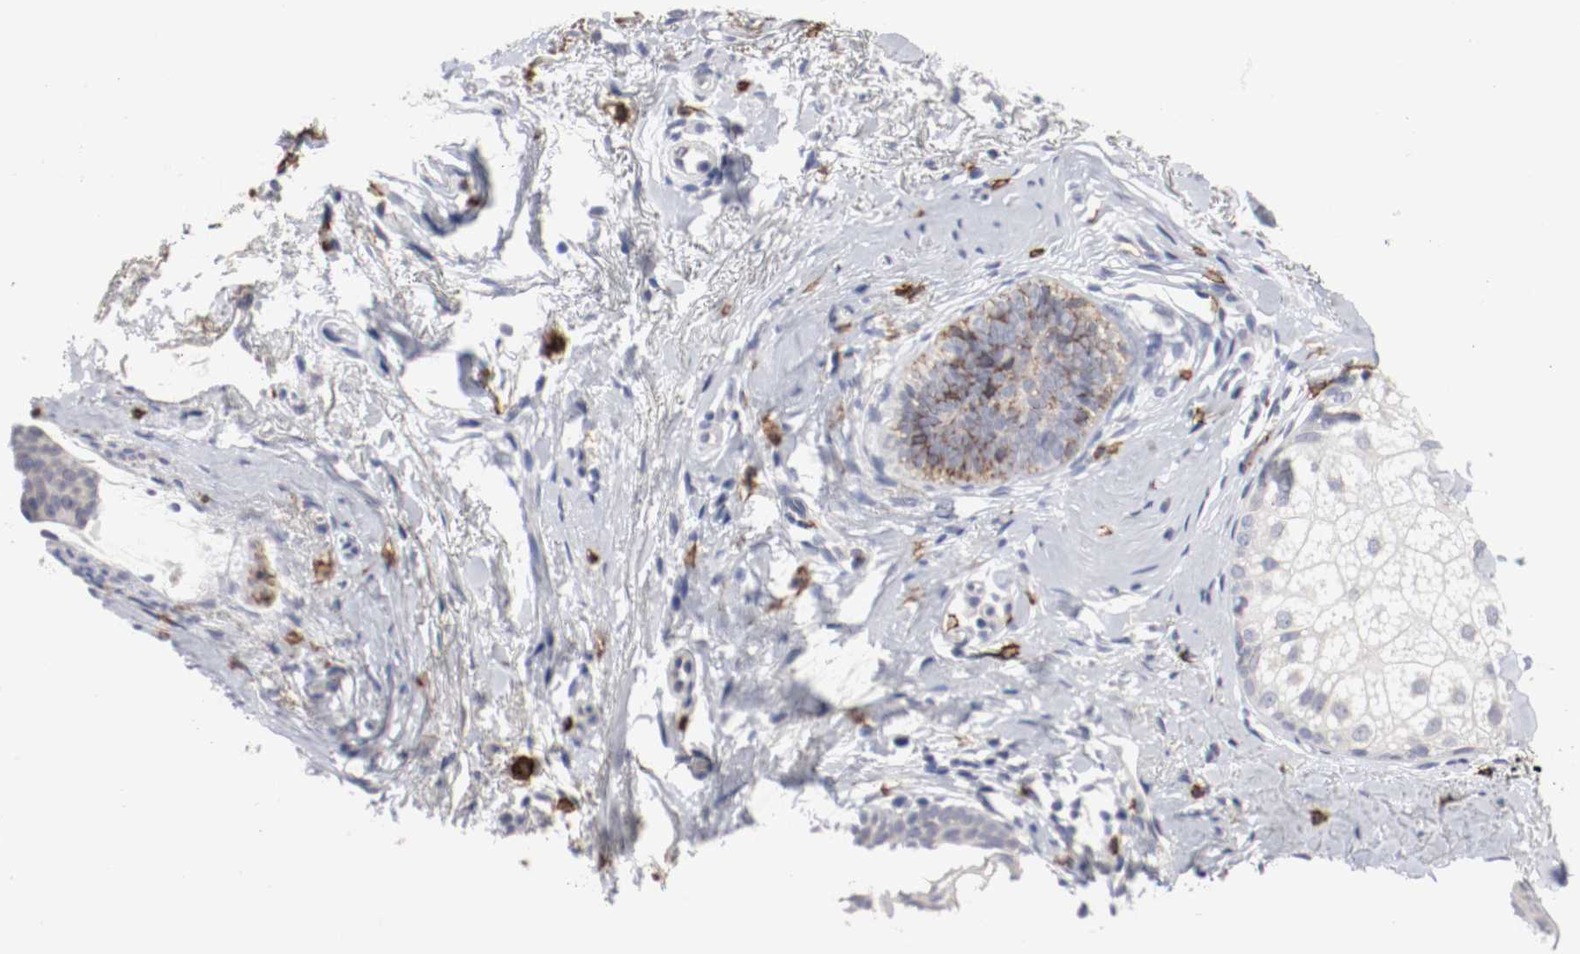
{"staining": {"intensity": "negative", "quantity": "none", "location": "none"}, "tissue": "skin cancer", "cell_type": "Tumor cells", "image_type": "cancer", "snomed": [{"axis": "morphology", "description": "Normal tissue, NOS"}, {"axis": "morphology", "description": "Basal cell carcinoma"}, {"axis": "topography", "description": "Skin"}], "caption": "An IHC histopathology image of skin cancer (basal cell carcinoma) is shown. There is no staining in tumor cells of skin cancer (basal cell carcinoma). (DAB (3,3'-diaminobenzidine) IHC visualized using brightfield microscopy, high magnification).", "gene": "KIT", "patient": {"sex": "female", "age": 69}}